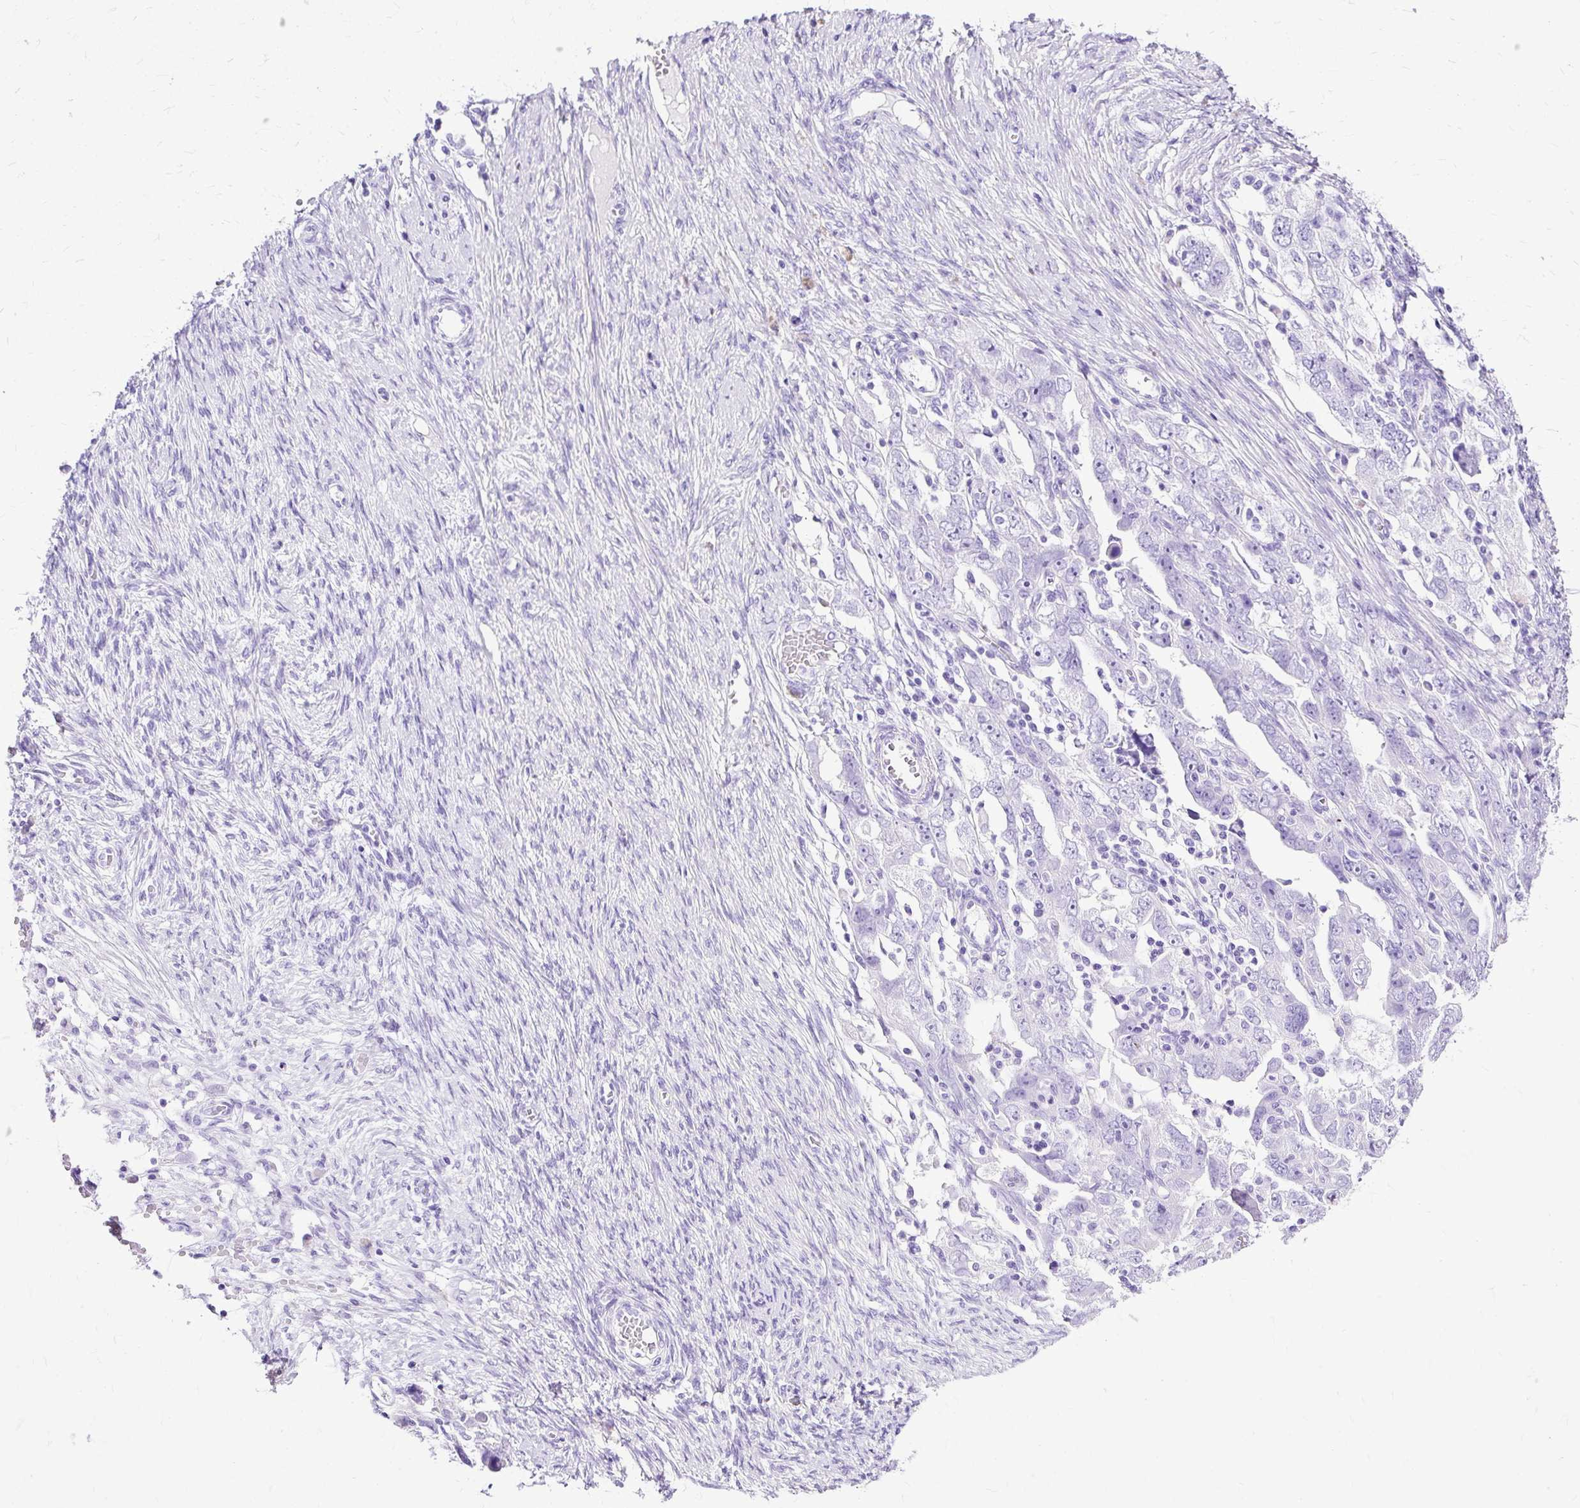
{"staining": {"intensity": "negative", "quantity": "none", "location": "none"}, "tissue": "ovarian cancer", "cell_type": "Tumor cells", "image_type": "cancer", "snomed": [{"axis": "morphology", "description": "Carcinoma, NOS"}, {"axis": "morphology", "description": "Cystadenocarcinoma, serous, NOS"}, {"axis": "topography", "description": "Ovary"}], "caption": "A micrograph of human ovarian serous cystadenocarcinoma is negative for staining in tumor cells.", "gene": "SLC8A2", "patient": {"sex": "female", "age": 69}}